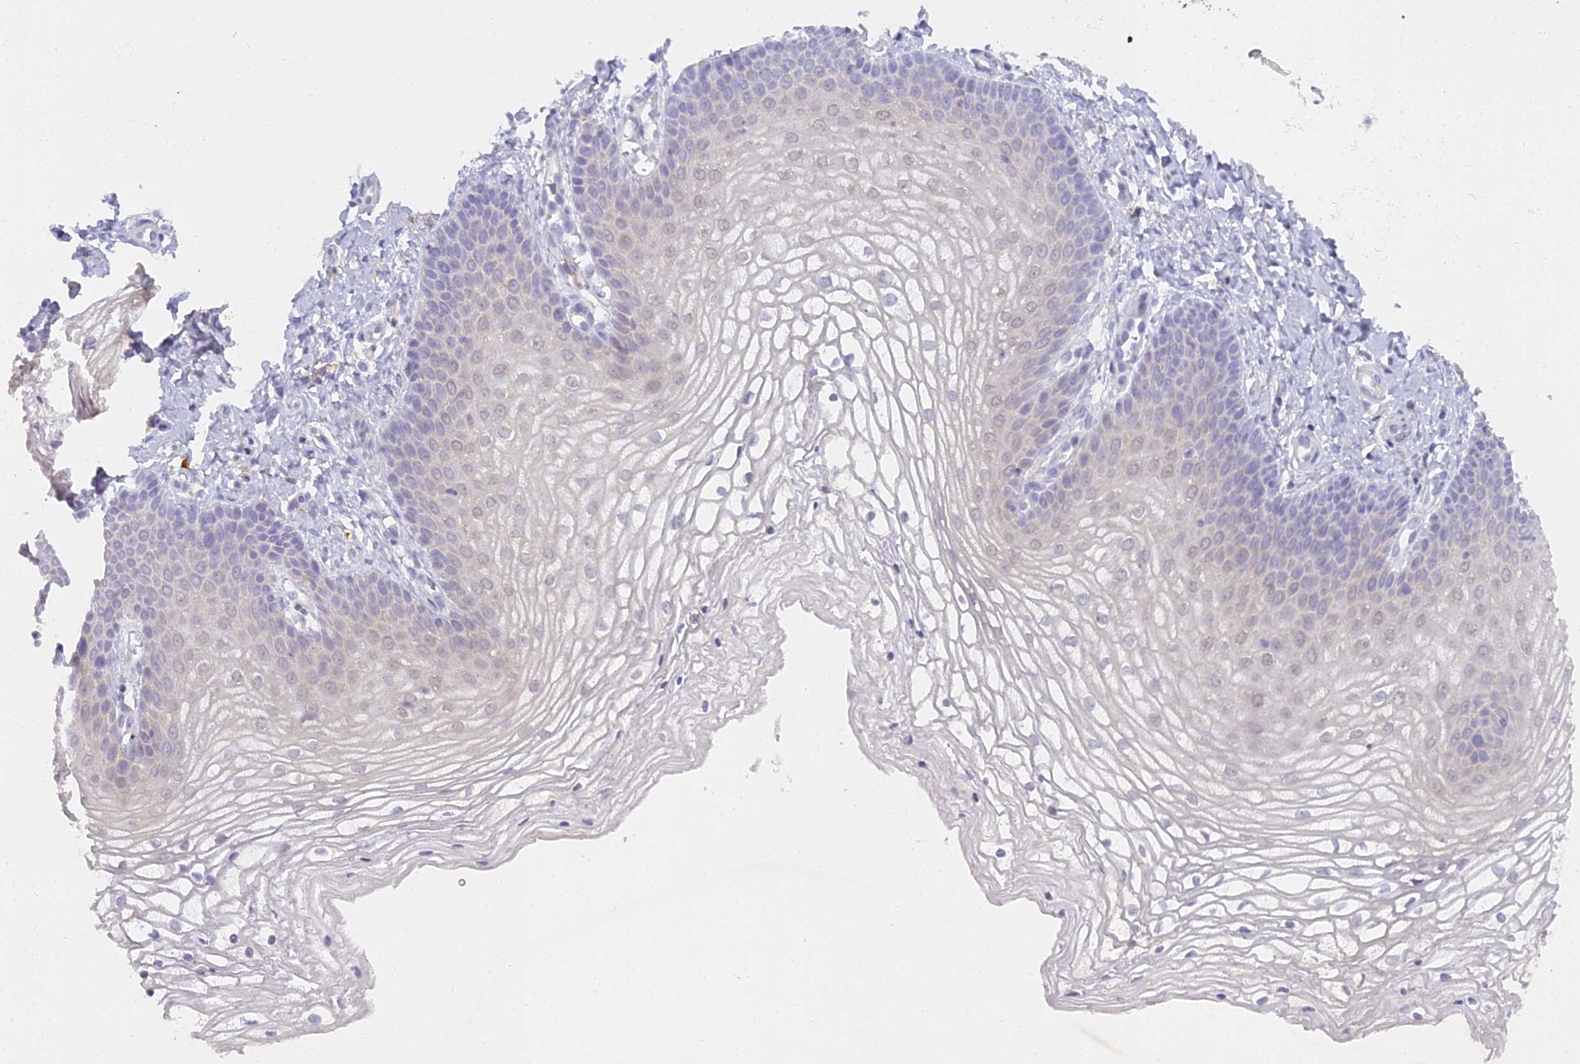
{"staining": {"intensity": "negative", "quantity": "none", "location": "none"}, "tissue": "vagina", "cell_type": "Squamous epithelial cells", "image_type": "normal", "snomed": [{"axis": "morphology", "description": "Normal tissue, NOS"}, {"axis": "topography", "description": "Vagina"}], "caption": "A high-resolution photomicrograph shows IHC staining of normal vagina, which demonstrates no significant positivity in squamous epithelial cells.", "gene": "BLNK", "patient": {"sex": "female", "age": 68}}